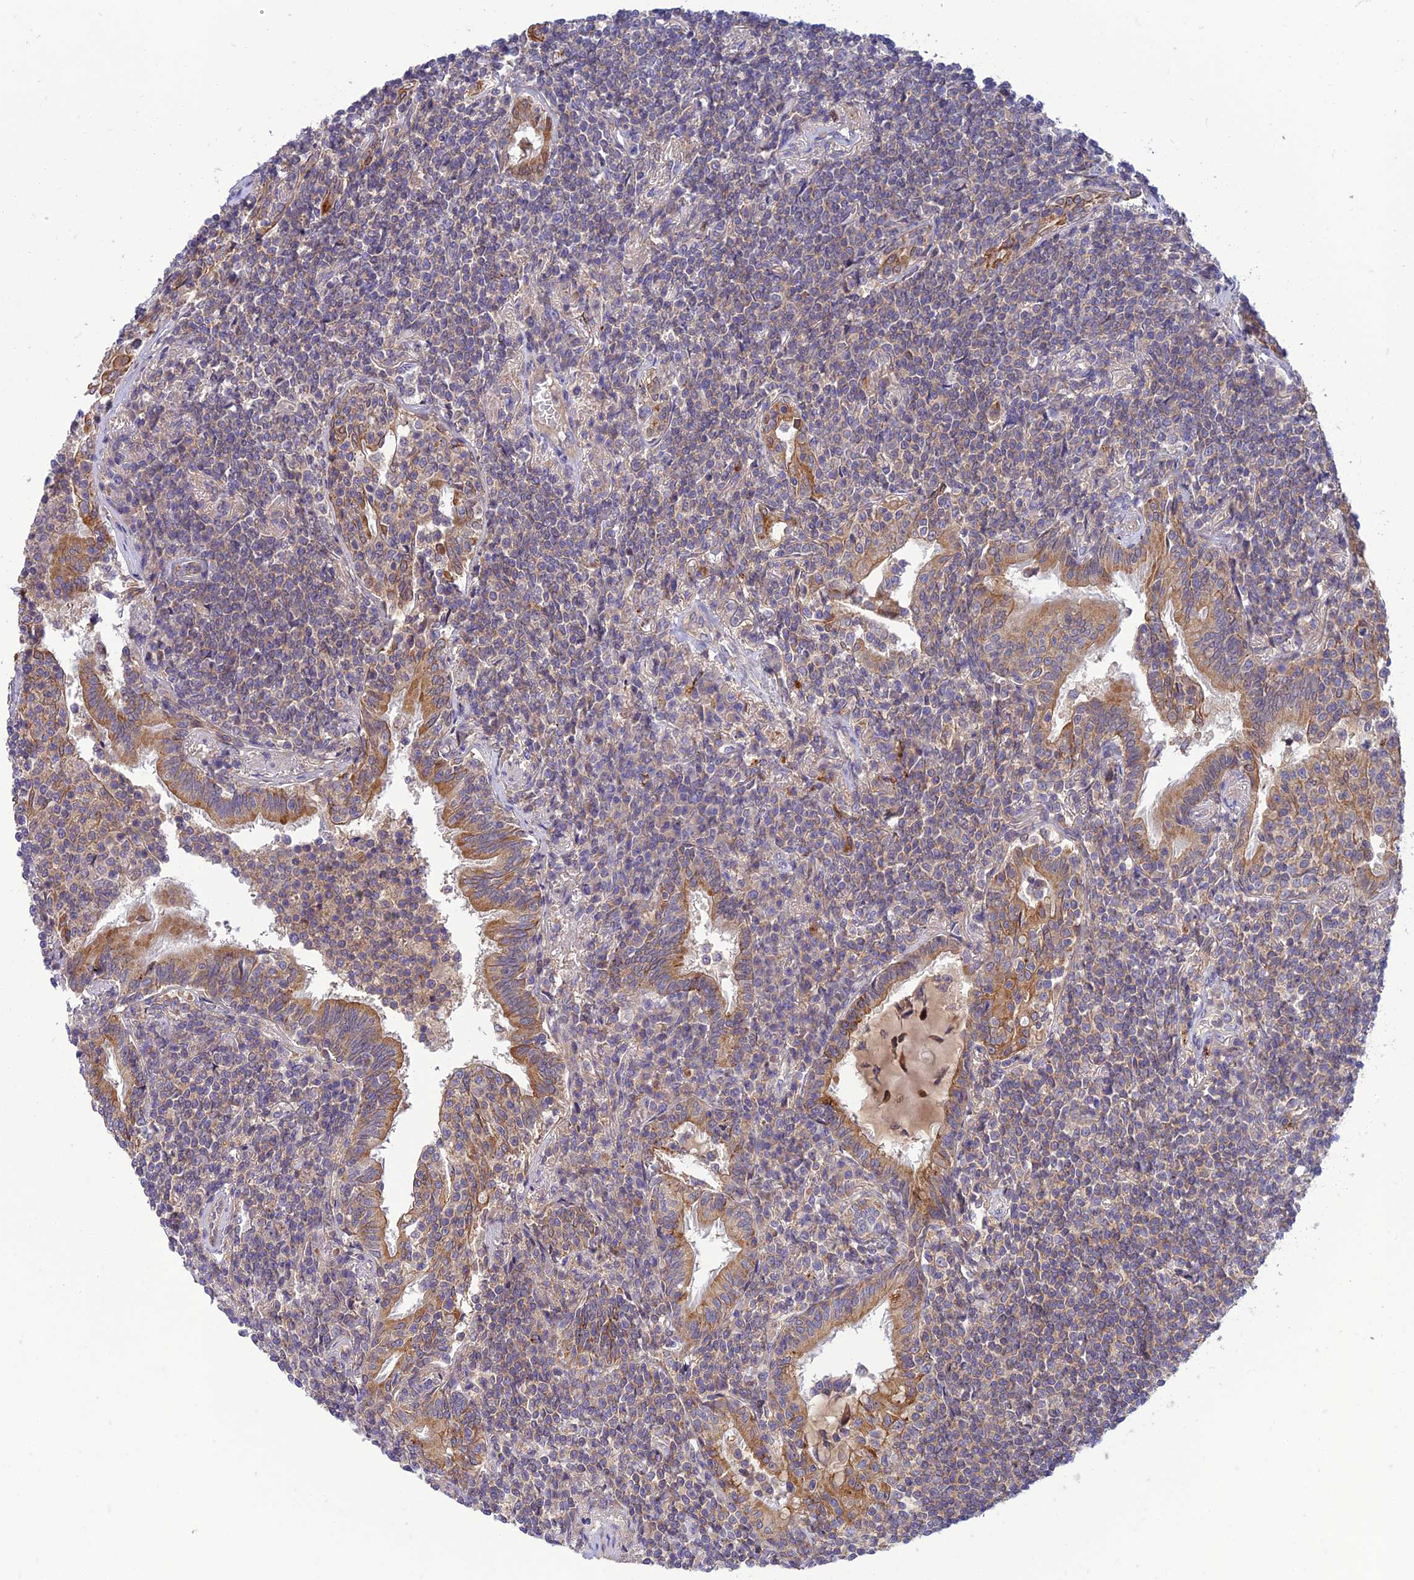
{"staining": {"intensity": "negative", "quantity": "none", "location": "none"}, "tissue": "lymphoma", "cell_type": "Tumor cells", "image_type": "cancer", "snomed": [{"axis": "morphology", "description": "Malignant lymphoma, non-Hodgkin's type, Low grade"}, {"axis": "topography", "description": "Lung"}], "caption": "DAB immunohistochemical staining of human low-grade malignant lymphoma, non-Hodgkin's type exhibits no significant staining in tumor cells.", "gene": "IRAK3", "patient": {"sex": "female", "age": 71}}